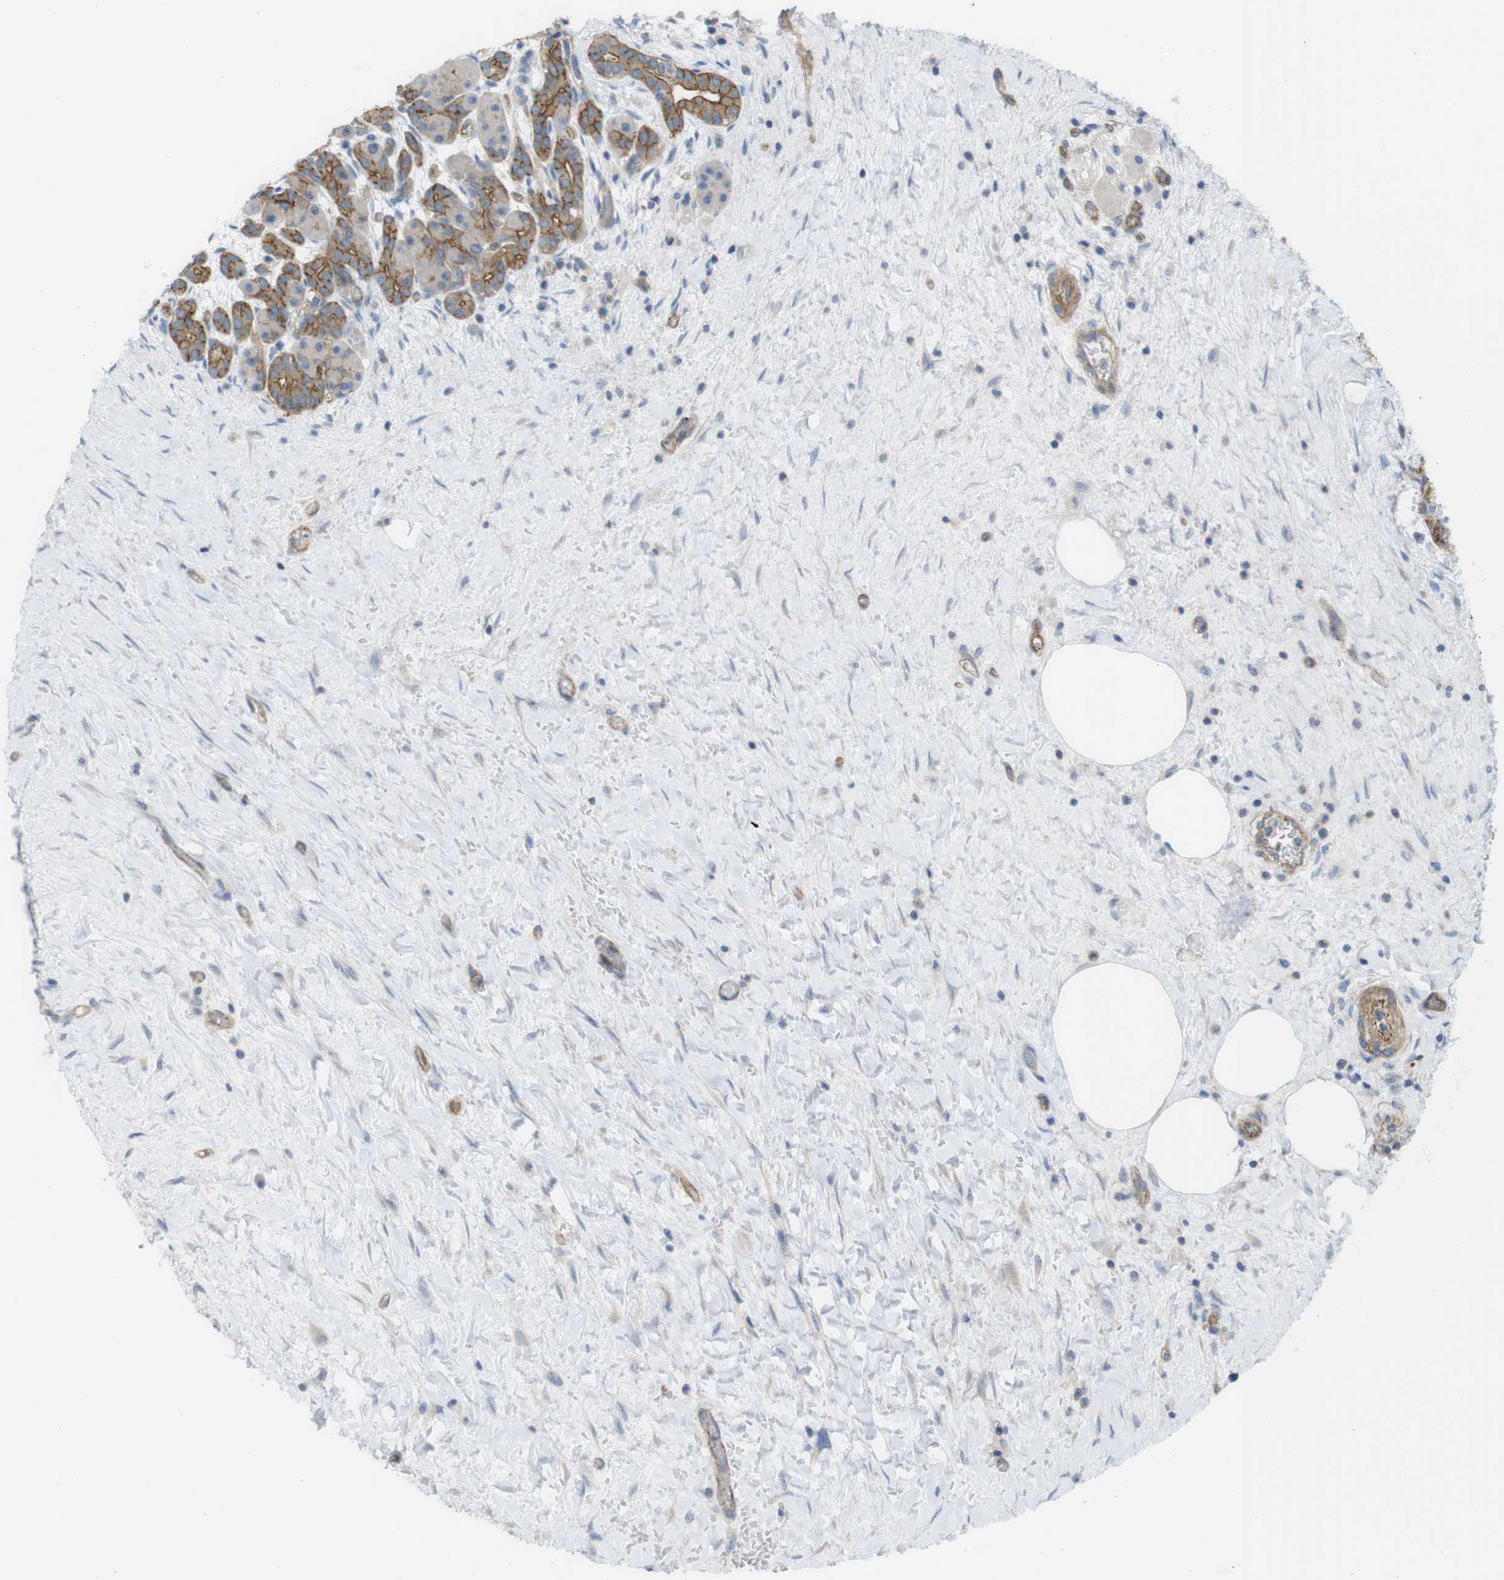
{"staining": {"intensity": "moderate", "quantity": "25%-75%", "location": "cytoplasmic/membranous"}, "tissue": "pancreatic cancer", "cell_type": "Tumor cells", "image_type": "cancer", "snomed": [{"axis": "morphology", "description": "Adenocarcinoma, NOS"}, {"axis": "topography", "description": "Pancreas"}], "caption": "A micrograph of human pancreatic cancer (adenocarcinoma) stained for a protein exhibits moderate cytoplasmic/membranous brown staining in tumor cells.", "gene": "PREX2", "patient": {"sex": "female", "age": 70}}